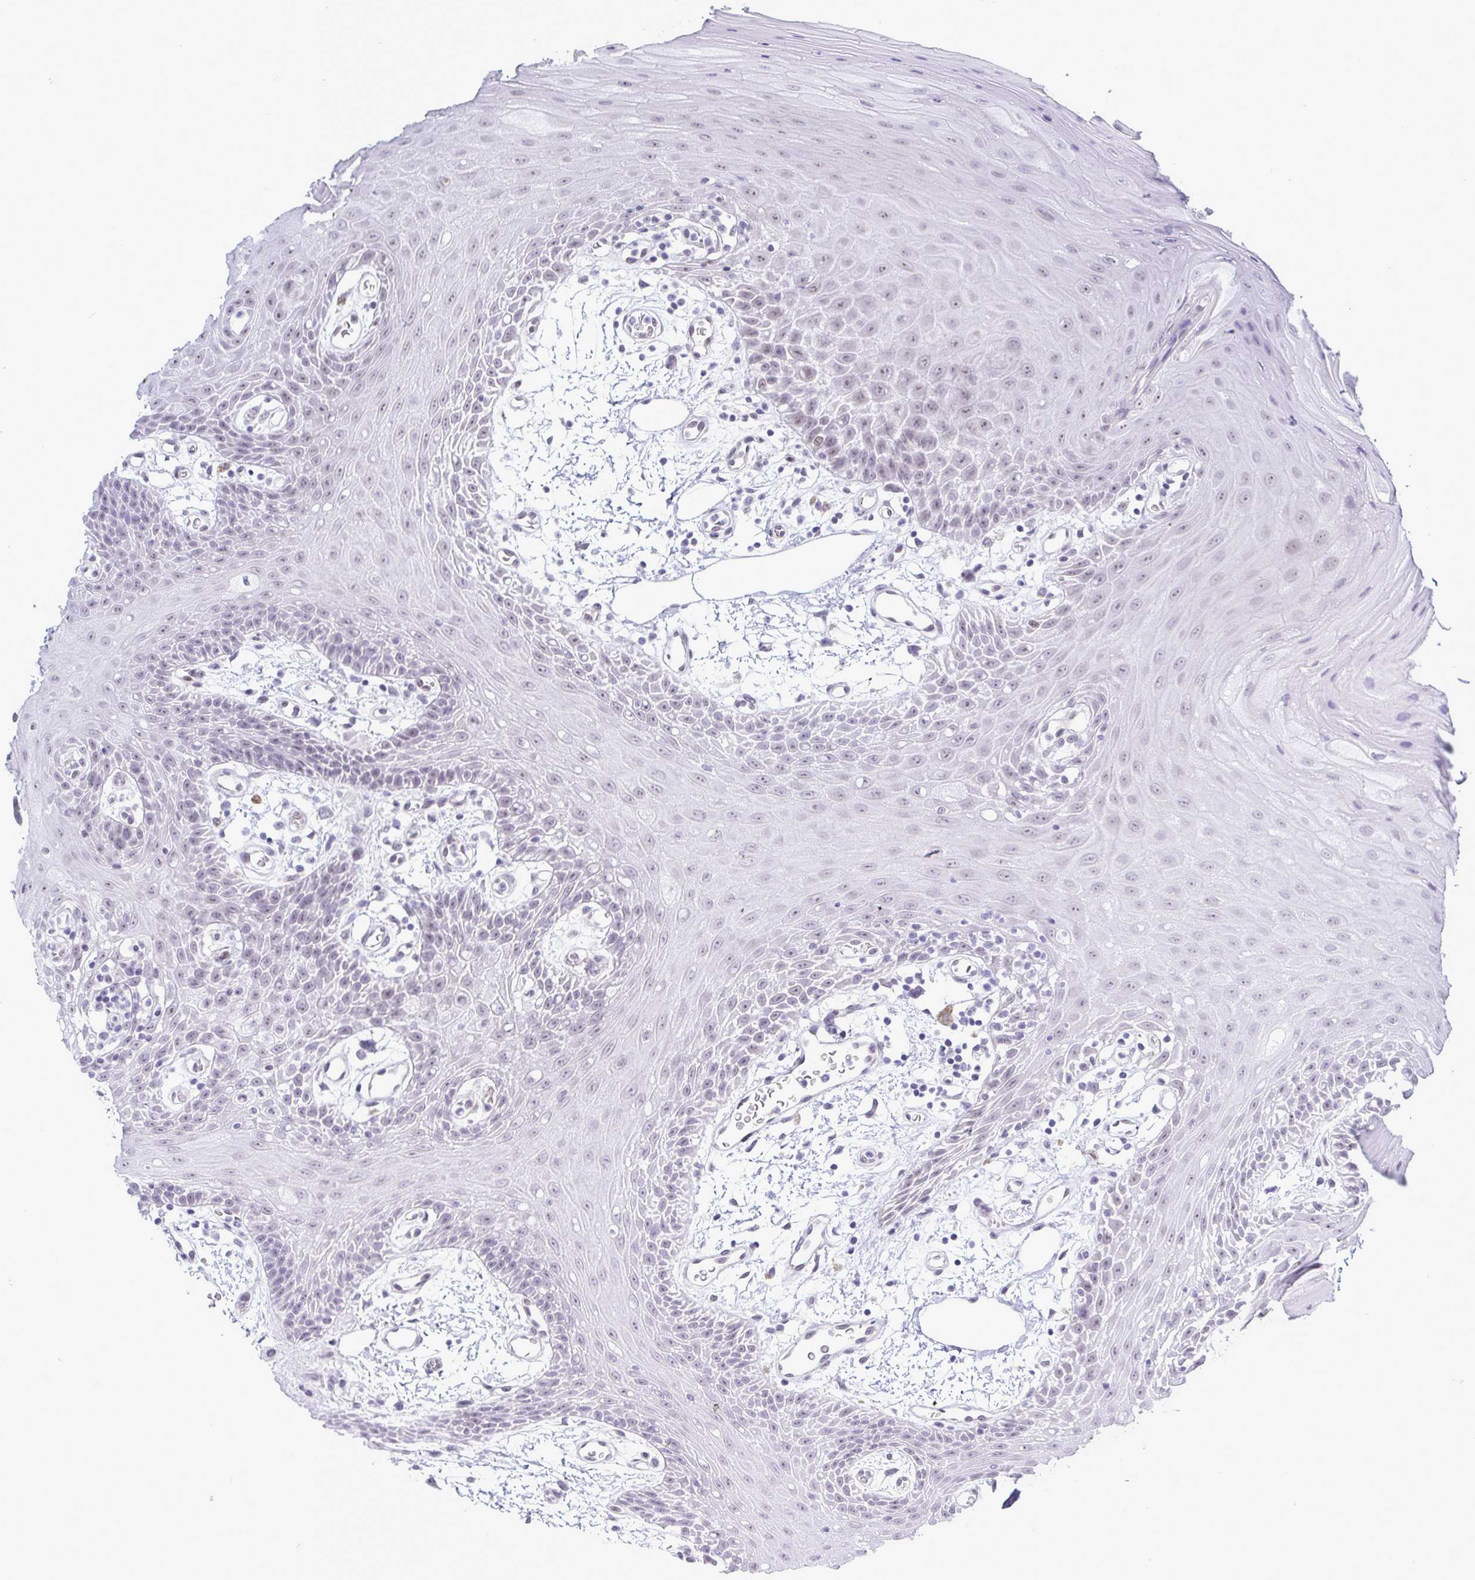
{"staining": {"intensity": "weak", "quantity": "25%-75%", "location": "nuclear"}, "tissue": "oral mucosa", "cell_type": "Squamous epithelial cells", "image_type": "normal", "snomed": [{"axis": "morphology", "description": "Normal tissue, NOS"}, {"axis": "topography", "description": "Oral tissue"}], "caption": "This micrograph exhibits IHC staining of benign human oral mucosa, with low weak nuclear staining in approximately 25%-75% of squamous epithelial cells.", "gene": "MFSD4A", "patient": {"sex": "female", "age": 59}}